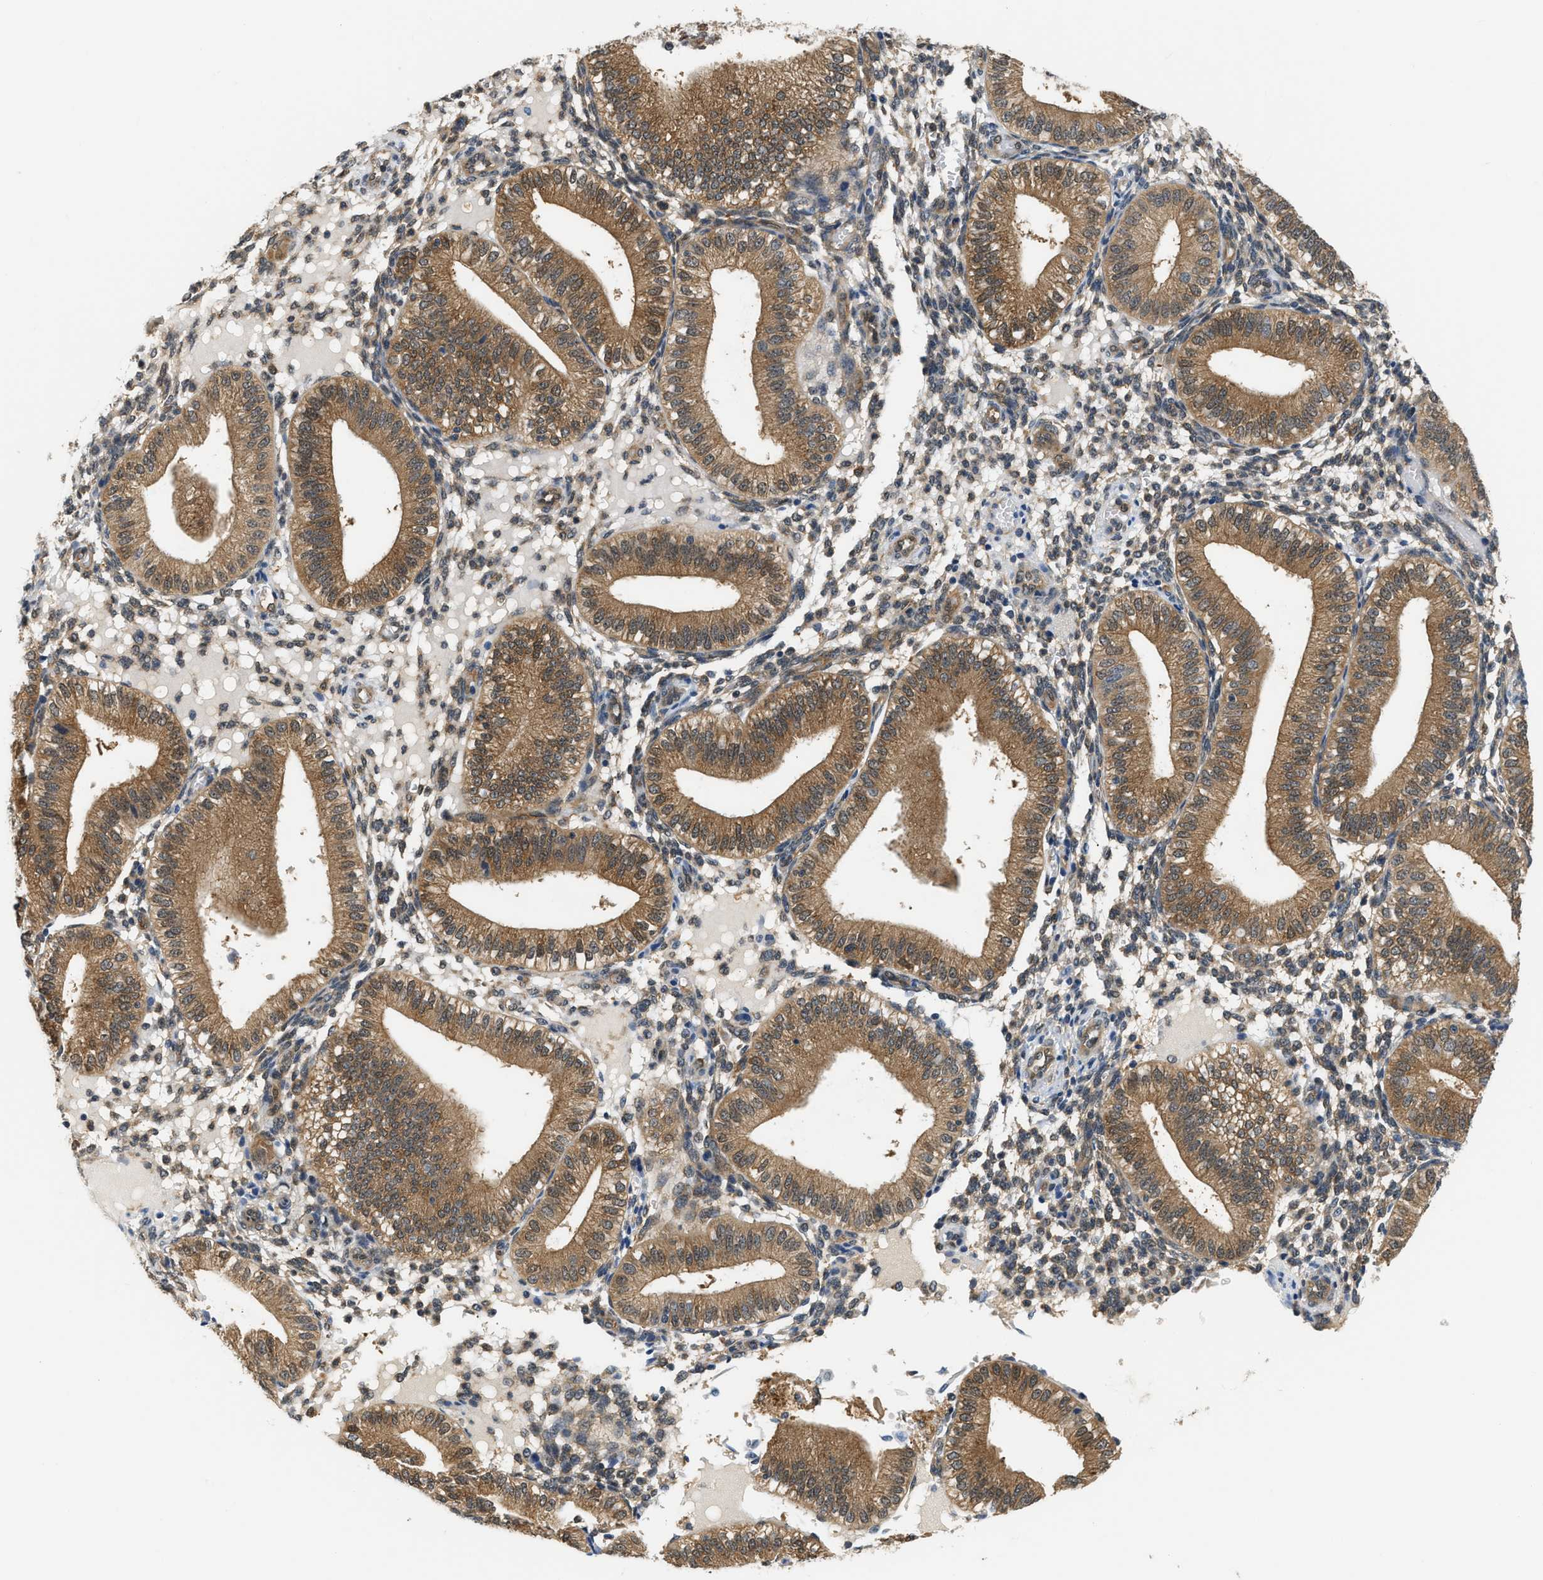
{"staining": {"intensity": "weak", "quantity": "25%-75%", "location": "cytoplasmic/membranous"}, "tissue": "endometrium", "cell_type": "Cells in endometrial stroma", "image_type": "normal", "snomed": [{"axis": "morphology", "description": "Normal tissue, NOS"}, {"axis": "topography", "description": "Endometrium"}], "caption": "Protein analysis of unremarkable endometrium reveals weak cytoplasmic/membranous expression in approximately 25%-75% of cells in endometrial stroma.", "gene": "EIF4EBP2", "patient": {"sex": "female", "age": 39}}